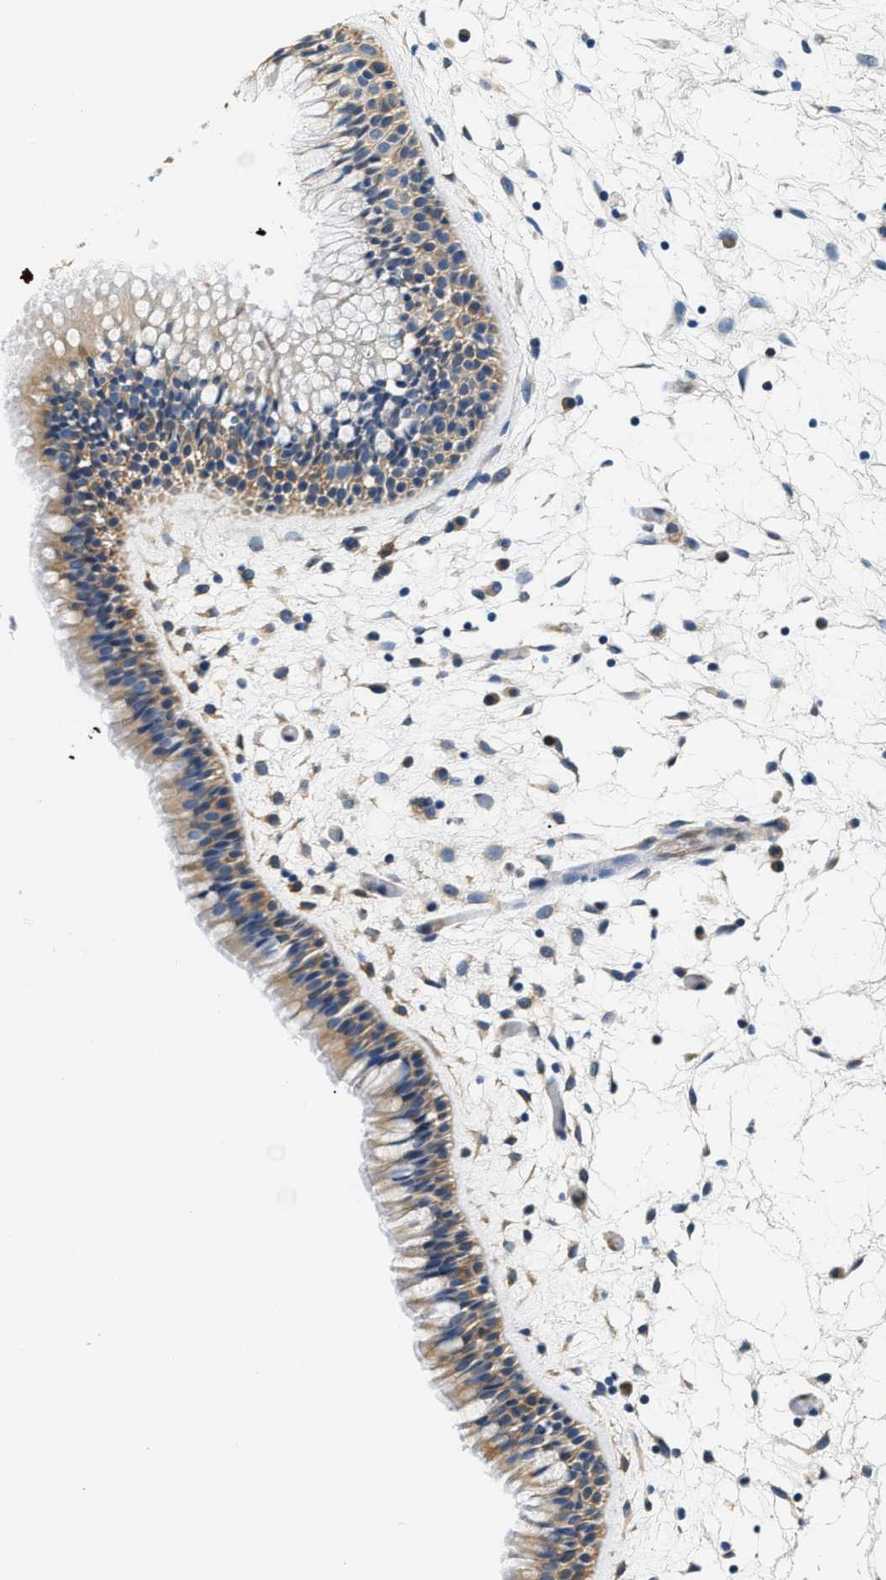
{"staining": {"intensity": "moderate", "quantity": ">75%", "location": "cytoplasmic/membranous"}, "tissue": "nasopharynx", "cell_type": "Respiratory epithelial cells", "image_type": "normal", "snomed": [{"axis": "morphology", "description": "Normal tissue, NOS"}, {"axis": "morphology", "description": "Inflammation, NOS"}, {"axis": "topography", "description": "Nasopharynx"}], "caption": "Approximately >75% of respiratory epithelial cells in benign human nasopharynx reveal moderate cytoplasmic/membranous protein staining as visualized by brown immunohistochemical staining.", "gene": "PPP2R1B", "patient": {"sex": "male", "age": 48}}